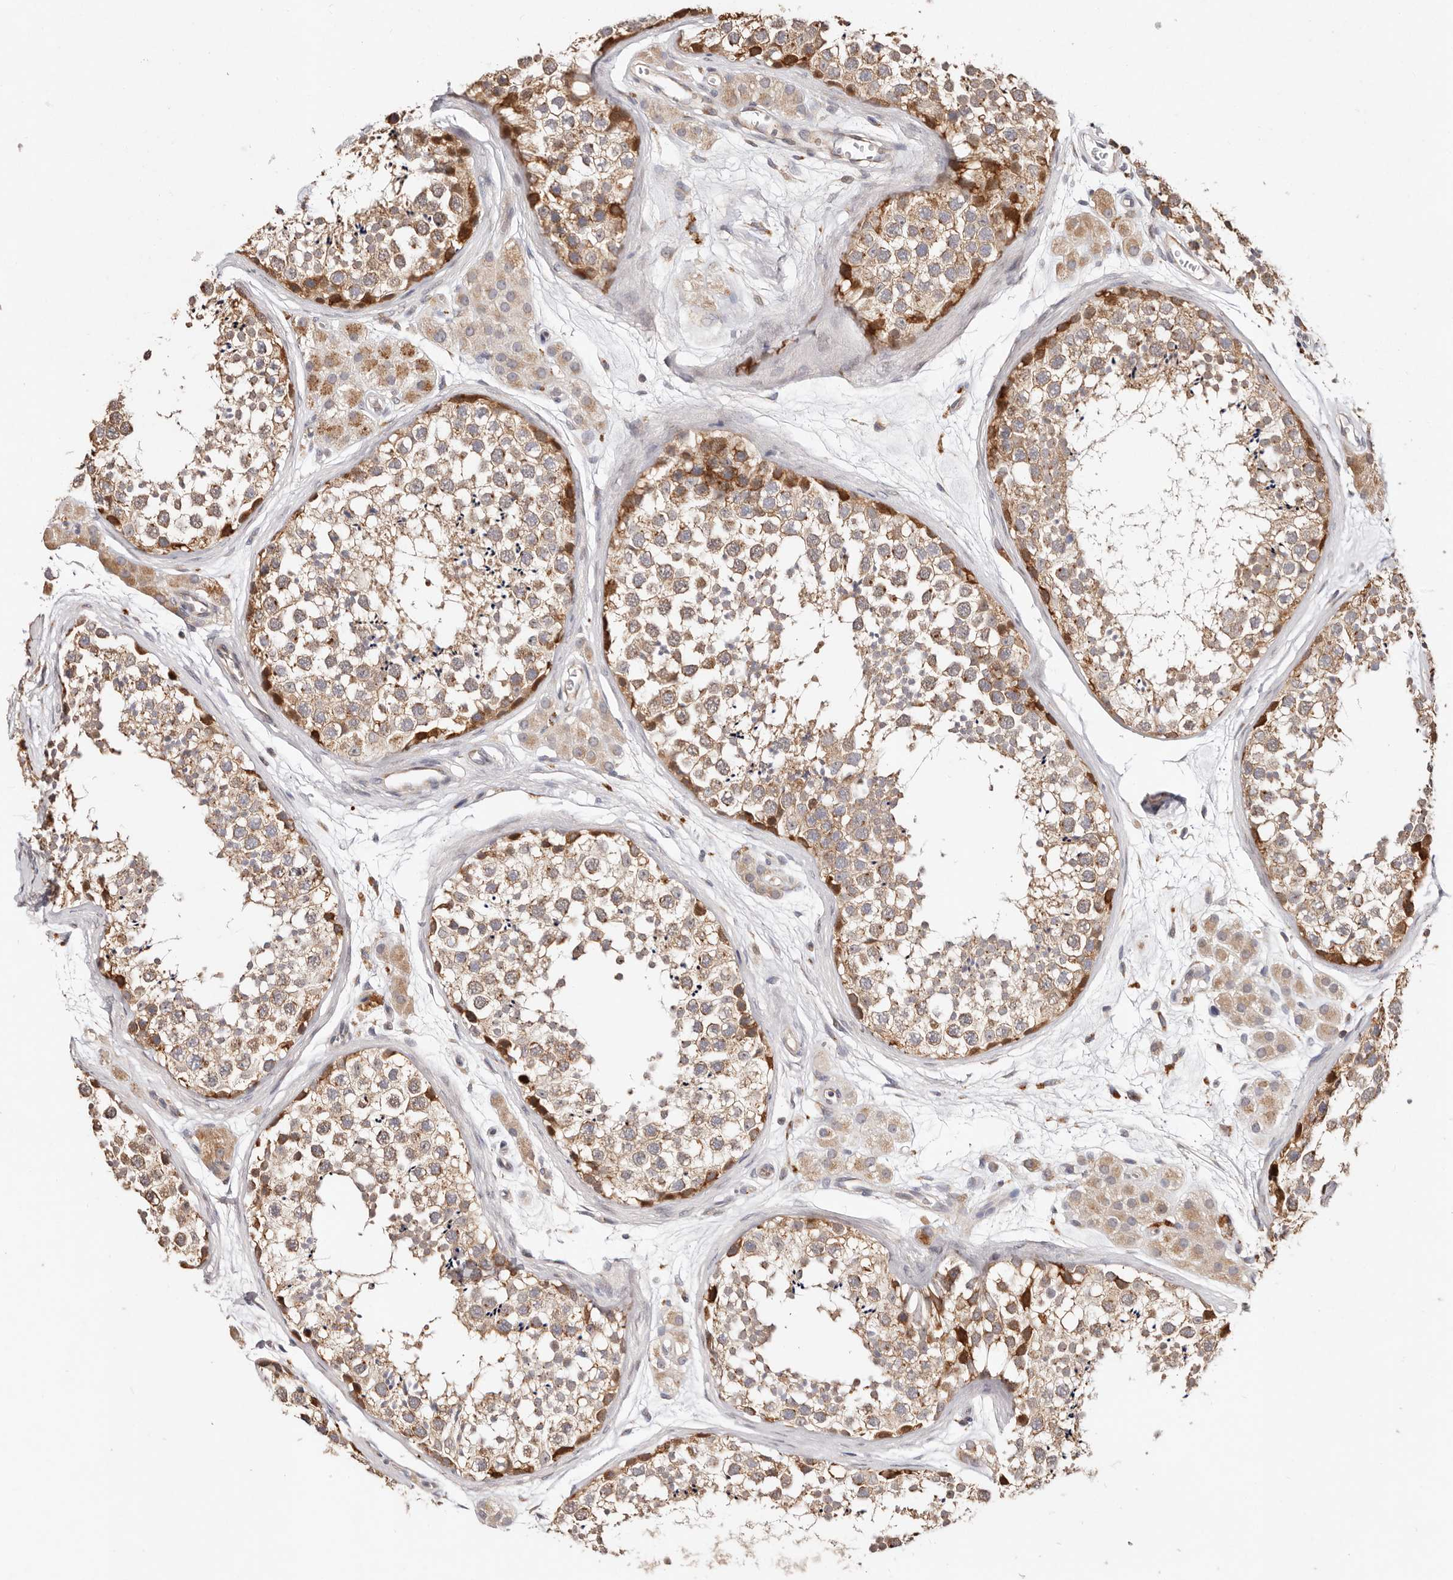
{"staining": {"intensity": "moderate", "quantity": ">75%", "location": "cytoplasmic/membranous"}, "tissue": "testis", "cell_type": "Cells in seminiferous ducts", "image_type": "normal", "snomed": [{"axis": "morphology", "description": "Normal tissue, NOS"}, {"axis": "topography", "description": "Testis"}], "caption": "Testis stained with DAB (3,3'-diaminobenzidine) immunohistochemistry displays medium levels of moderate cytoplasmic/membranous staining in approximately >75% of cells in seminiferous ducts. (DAB IHC, brown staining for protein, blue staining for nuclei).", "gene": "USP33", "patient": {"sex": "male", "age": 56}}